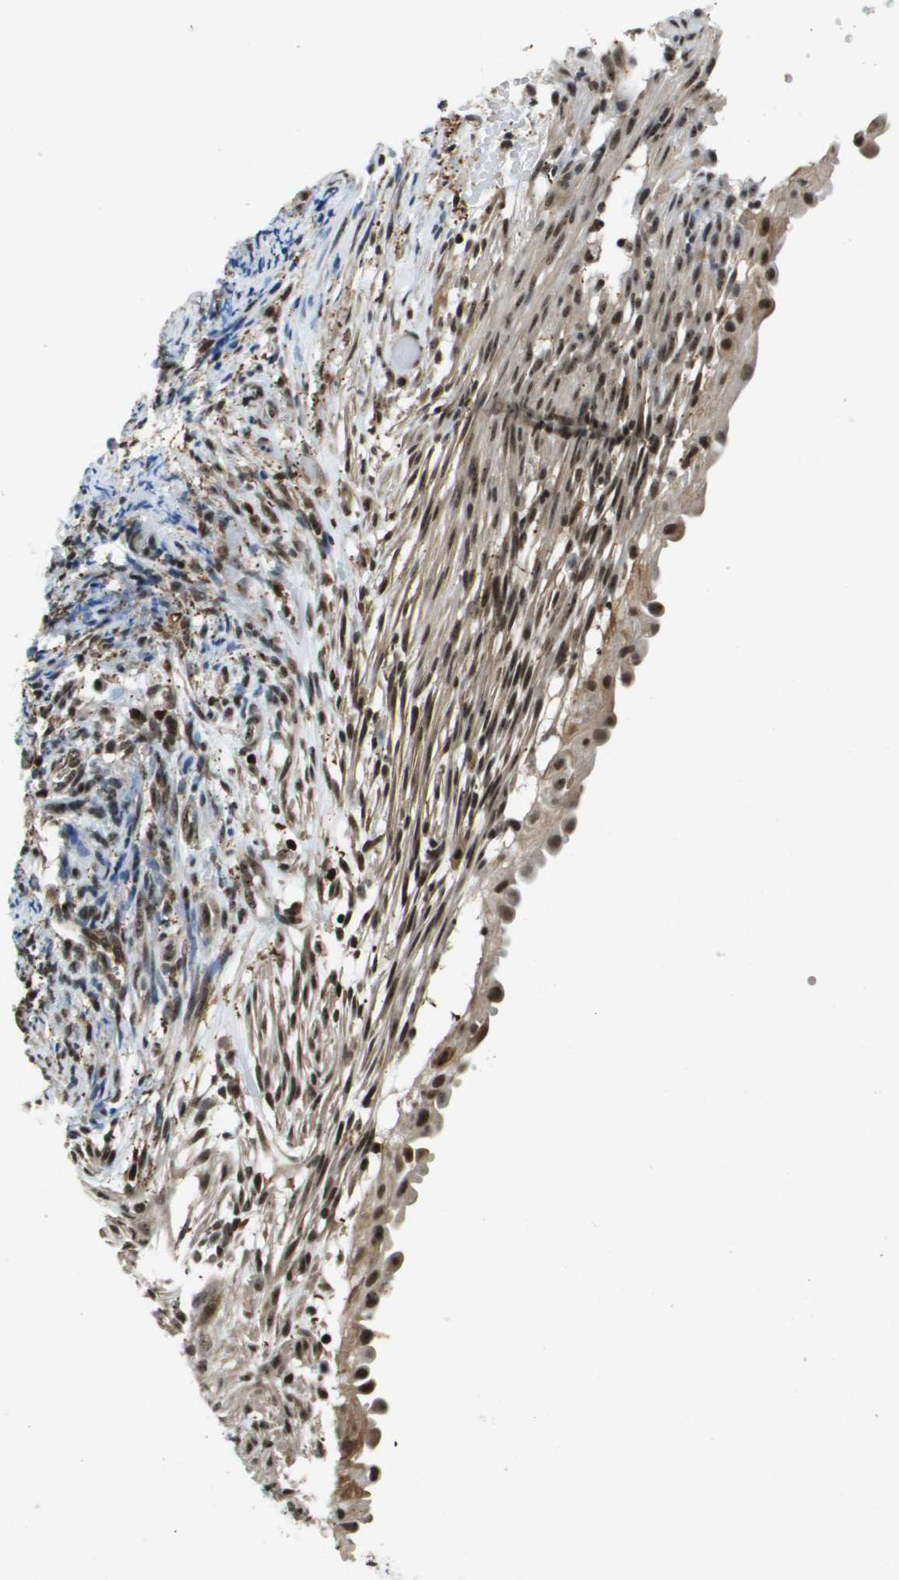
{"staining": {"intensity": "strong", "quantity": ">75%", "location": "nuclear"}, "tissue": "endometrial cancer", "cell_type": "Tumor cells", "image_type": "cancer", "snomed": [{"axis": "morphology", "description": "Adenocarcinoma, NOS"}, {"axis": "topography", "description": "Endometrium"}], "caption": "Protein expression analysis of endometrial adenocarcinoma demonstrates strong nuclear staining in about >75% of tumor cells.", "gene": "EP400", "patient": {"sex": "female", "age": 58}}